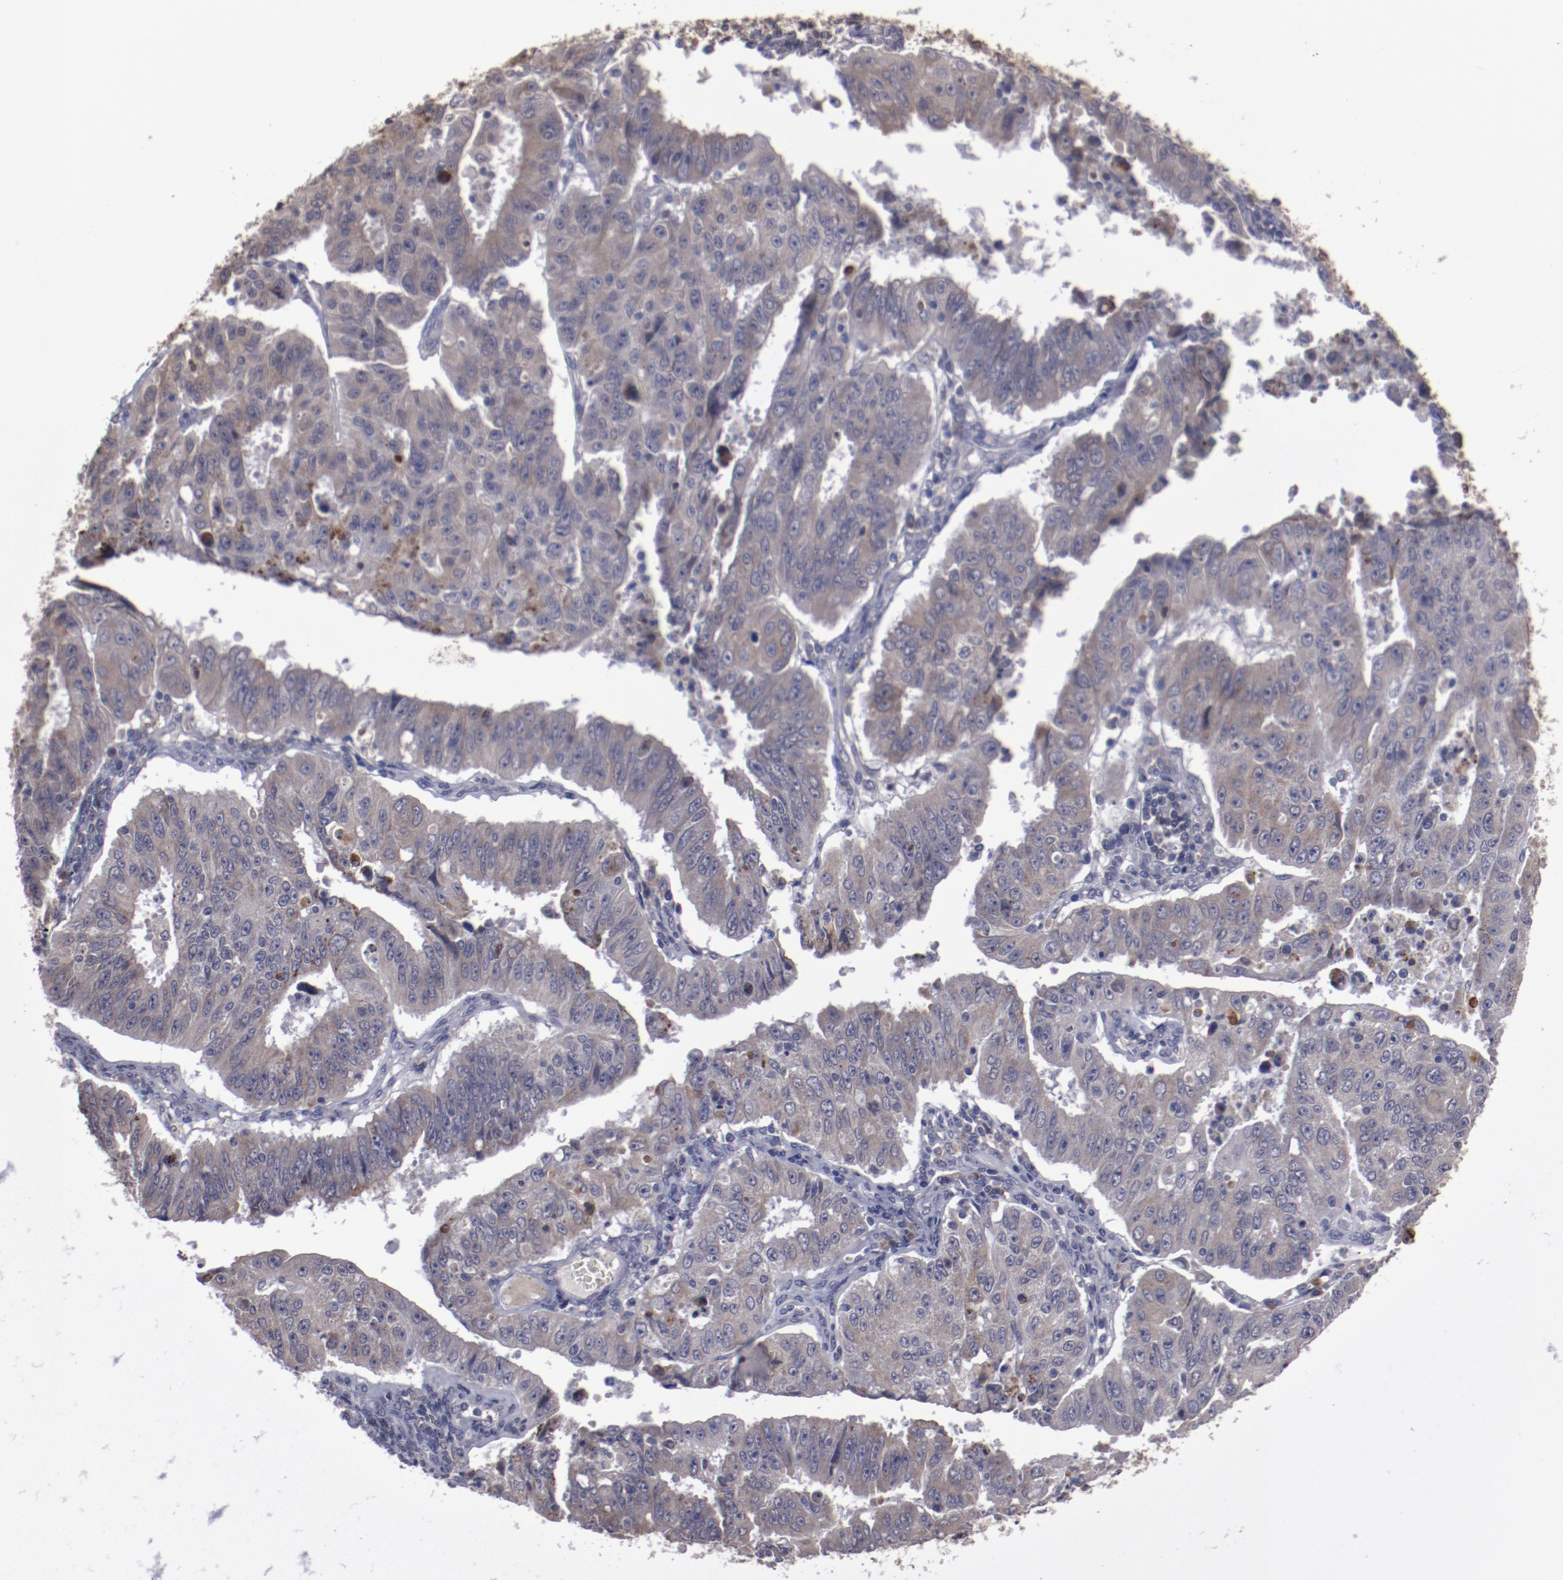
{"staining": {"intensity": "weak", "quantity": ">75%", "location": "cytoplasmic/membranous"}, "tissue": "endometrial cancer", "cell_type": "Tumor cells", "image_type": "cancer", "snomed": [{"axis": "morphology", "description": "Adenocarcinoma, NOS"}, {"axis": "topography", "description": "Endometrium"}], "caption": "Protein expression analysis of endometrial cancer (adenocarcinoma) displays weak cytoplasmic/membranous expression in about >75% of tumor cells. (Brightfield microscopy of DAB IHC at high magnification).", "gene": "IL12A", "patient": {"sex": "female", "age": 42}}